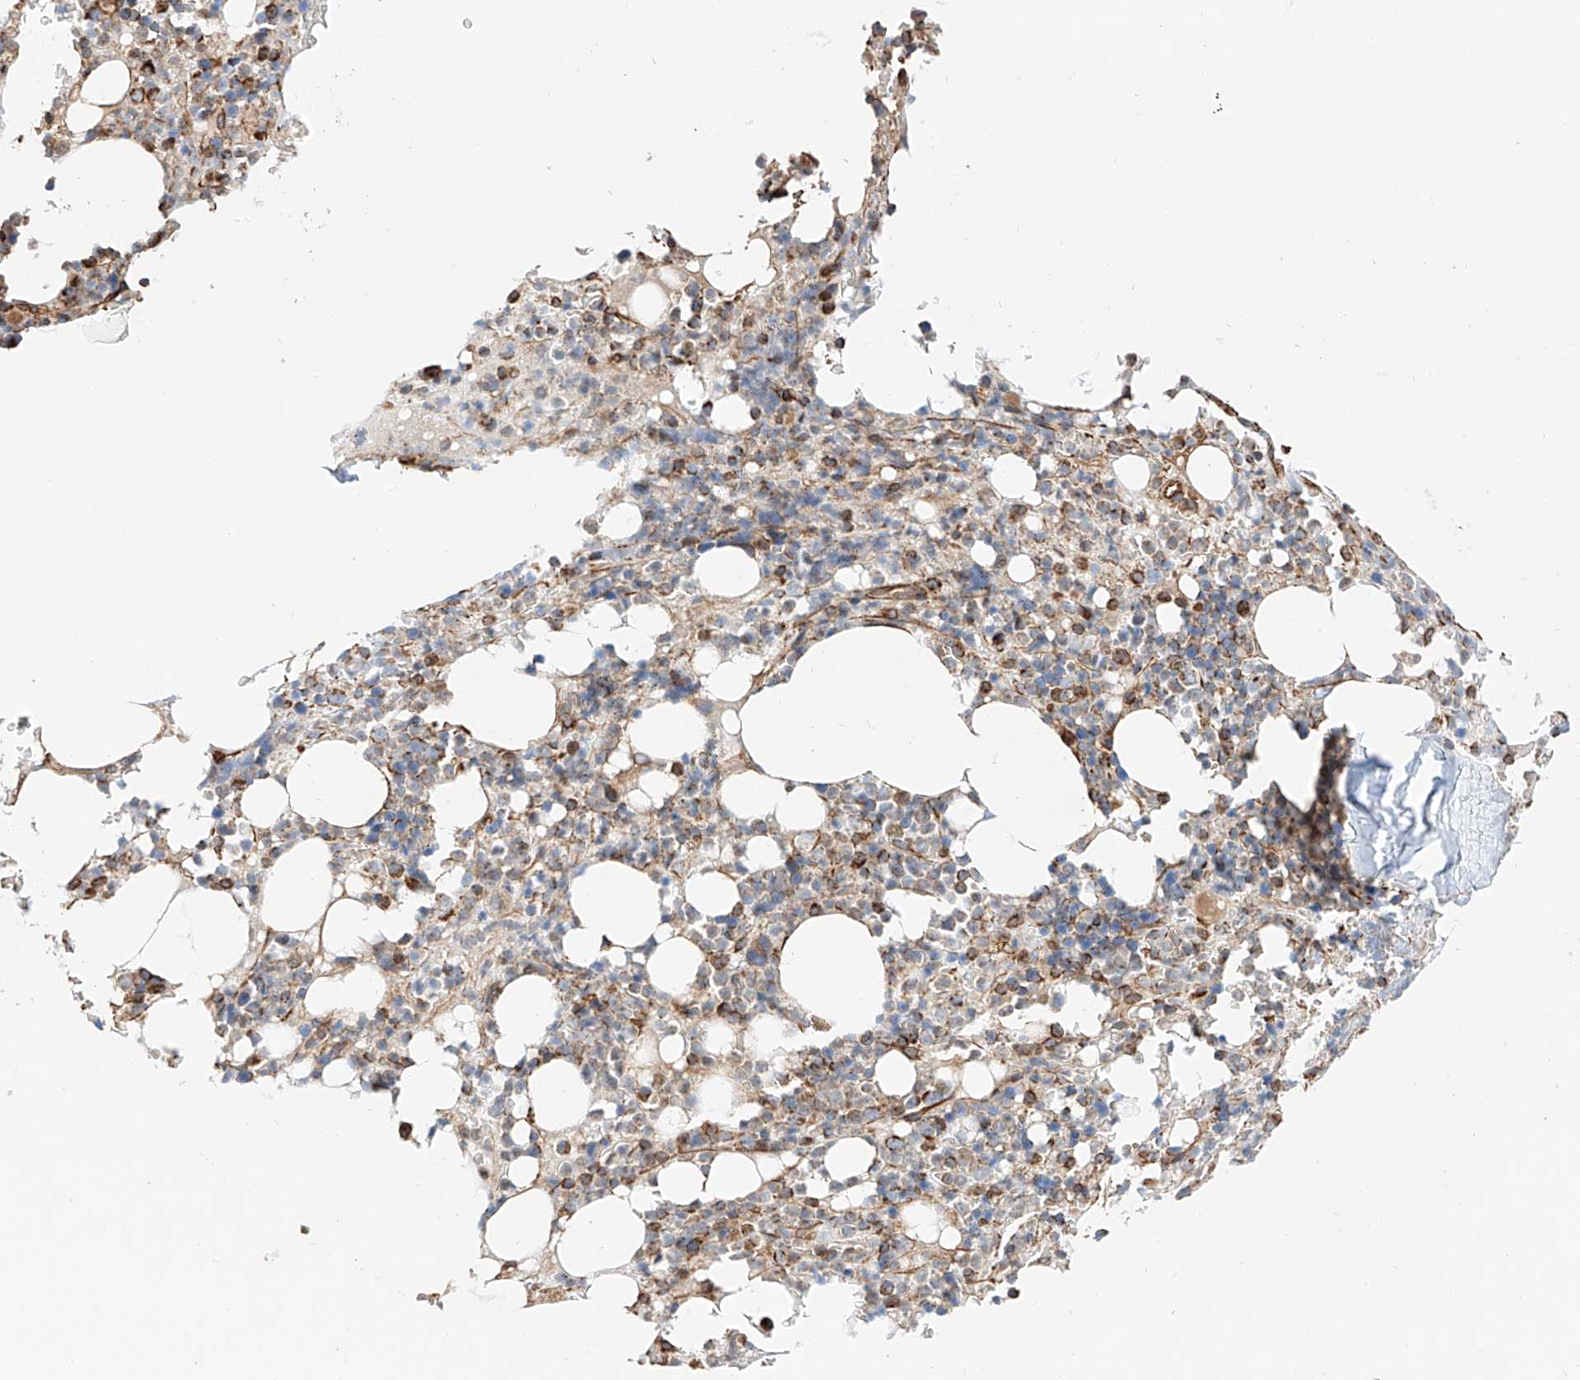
{"staining": {"intensity": "moderate", "quantity": "<25%", "location": "cytoplasmic/membranous"}, "tissue": "bone marrow", "cell_type": "Hematopoietic cells", "image_type": "normal", "snomed": [{"axis": "morphology", "description": "Normal tissue, NOS"}, {"axis": "topography", "description": "Bone marrow"}], "caption": "Moderate cytoplasmic/membranous protein positivity is seen in approximately <25% of hematopoietic cells in bone marrow. (brown staining indicates protein expression, while blue staining denotes nuclei).", "gene": "NDUFV3", "patient": {"sex": "male", "age": 58}}